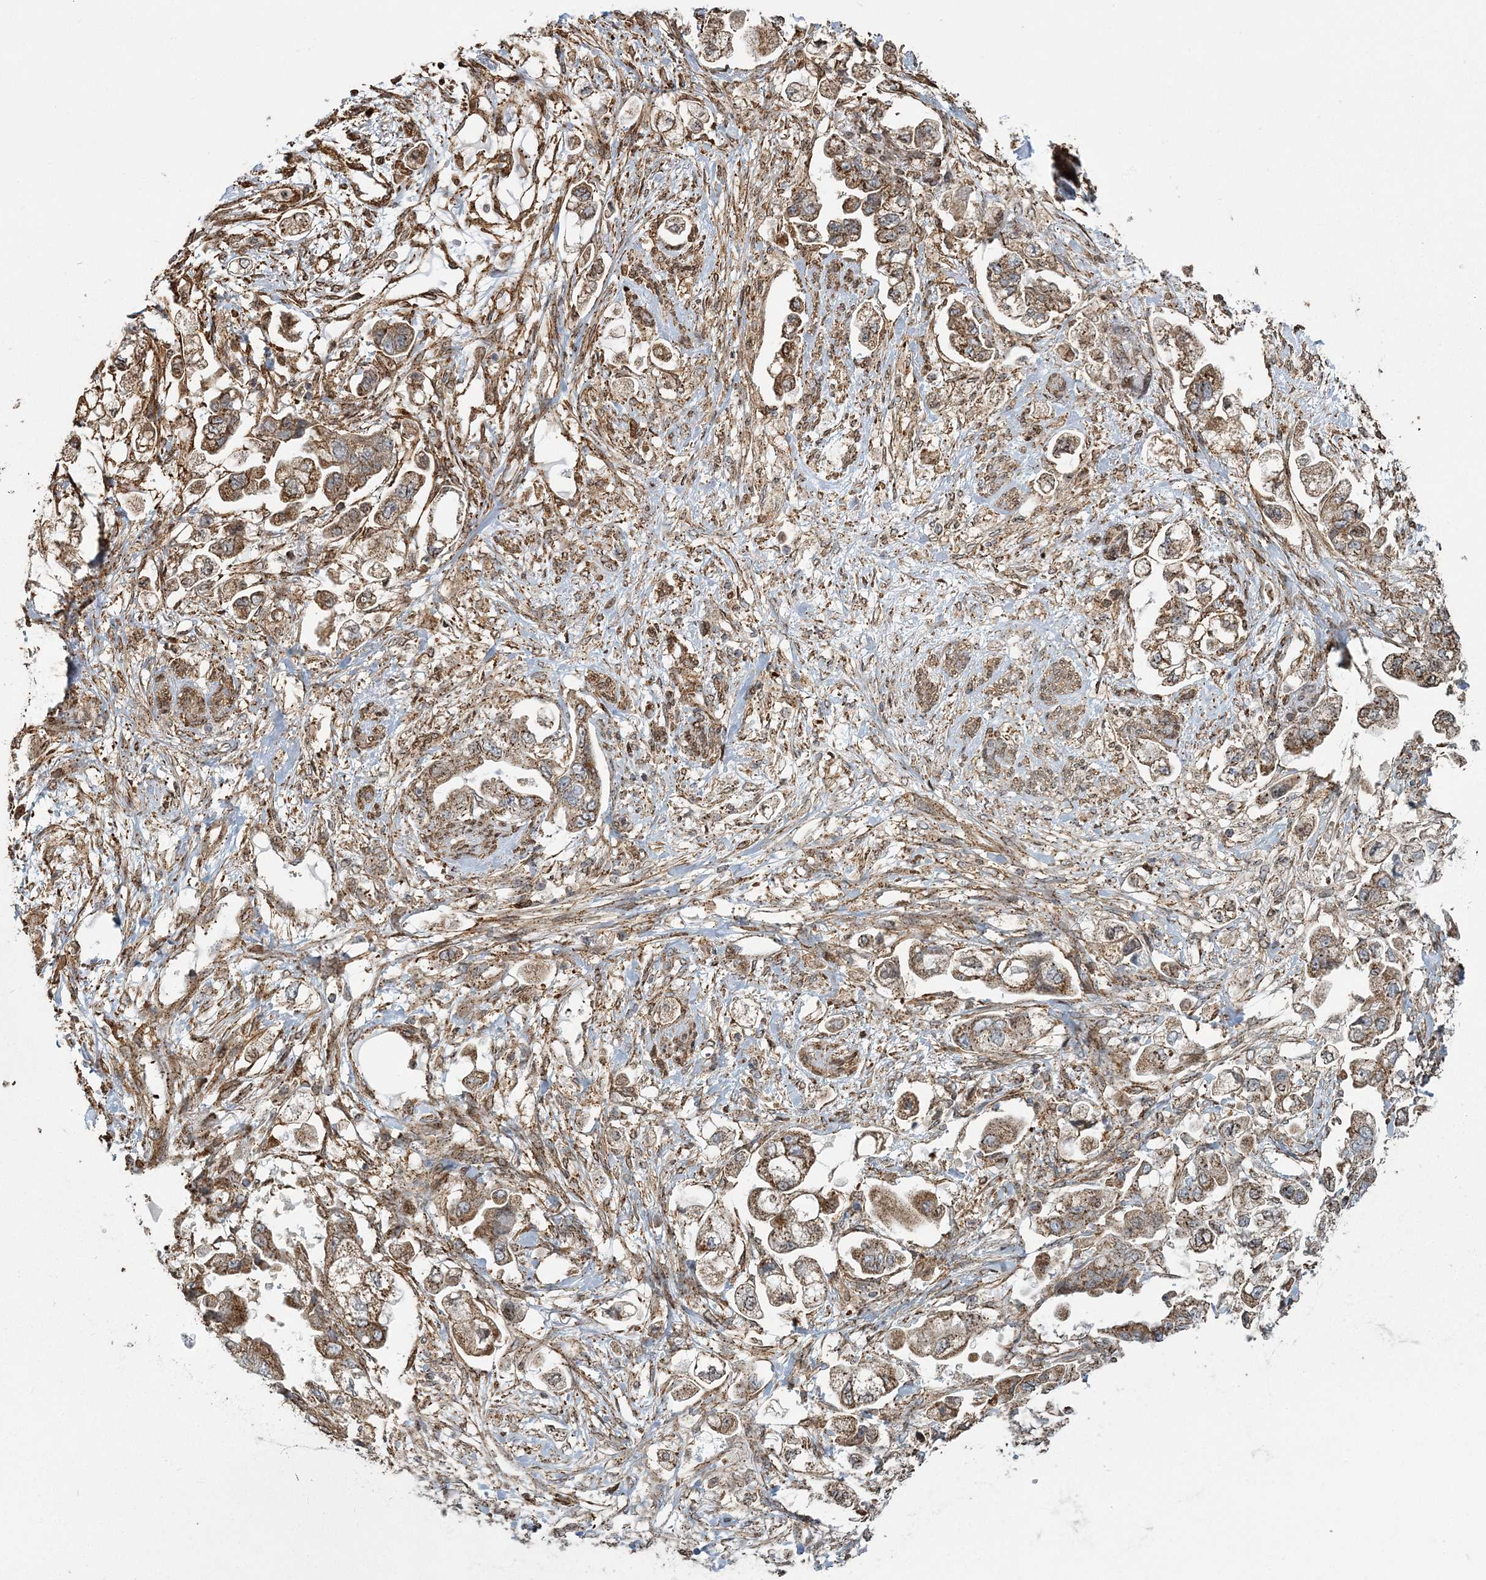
{"staining": {"intensity": "moderate", "quantity": ">75%", "location": "cytoplasmic/membranous"}, "tissue": "stomach cancer", "cell_type": "Tumor cells", "image_type": "cancer", "snomed": [{"axis": "morphology", "description": "Adenocarcinoma, NOS"}, {"axis": "topography", "description": "Stomach"}], "caption": "IHC micrograph of human stomach adenocarcinoma stained for a protein (brown), which shows medium levels of moderate cytoplasmic/membranous staining in approximately >75% of tumor cells.", "gene": "TRAF3IP2", "patient": {"sex": "male", "age": 62}}